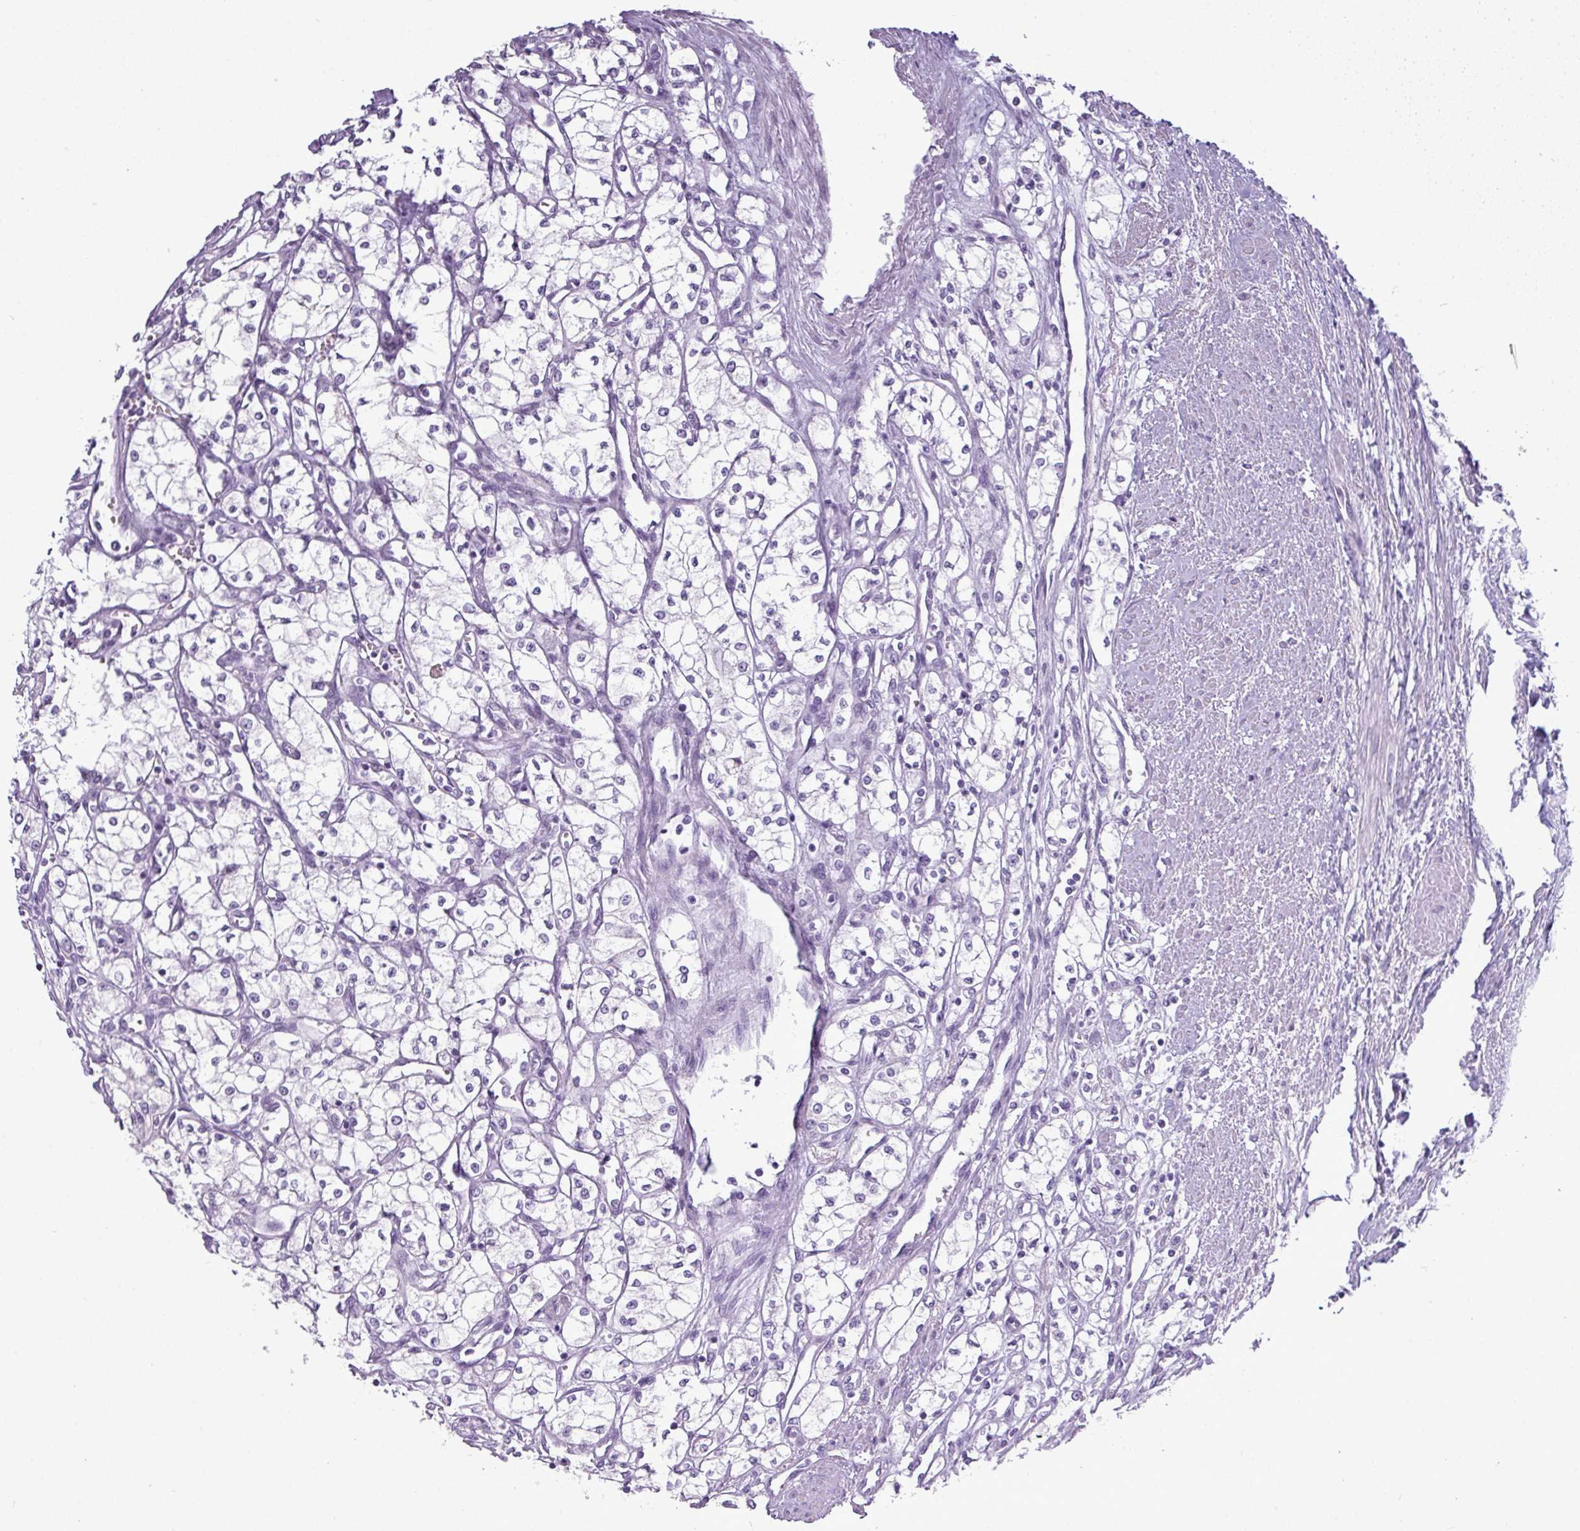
{"staining": {"intensity": "negative", "quantity": "none", "location": "none"}, "tissue": "renal cancer", "cell_type": "Tumor cells", "image_type": "cancer", "snomed": [{"axis": "morphology", "description": "Adenocarcinoma, NOS"}, {"axis": "topography", "description": "Kidney"}], "caption": "A high-resolution histopathology image shows IHC staining of renal adenocarcinoma, which demonstrates no significant staining in tumor cells.", "gene": "TMEM91", "patient": {"sex": "male", "age": 59}}